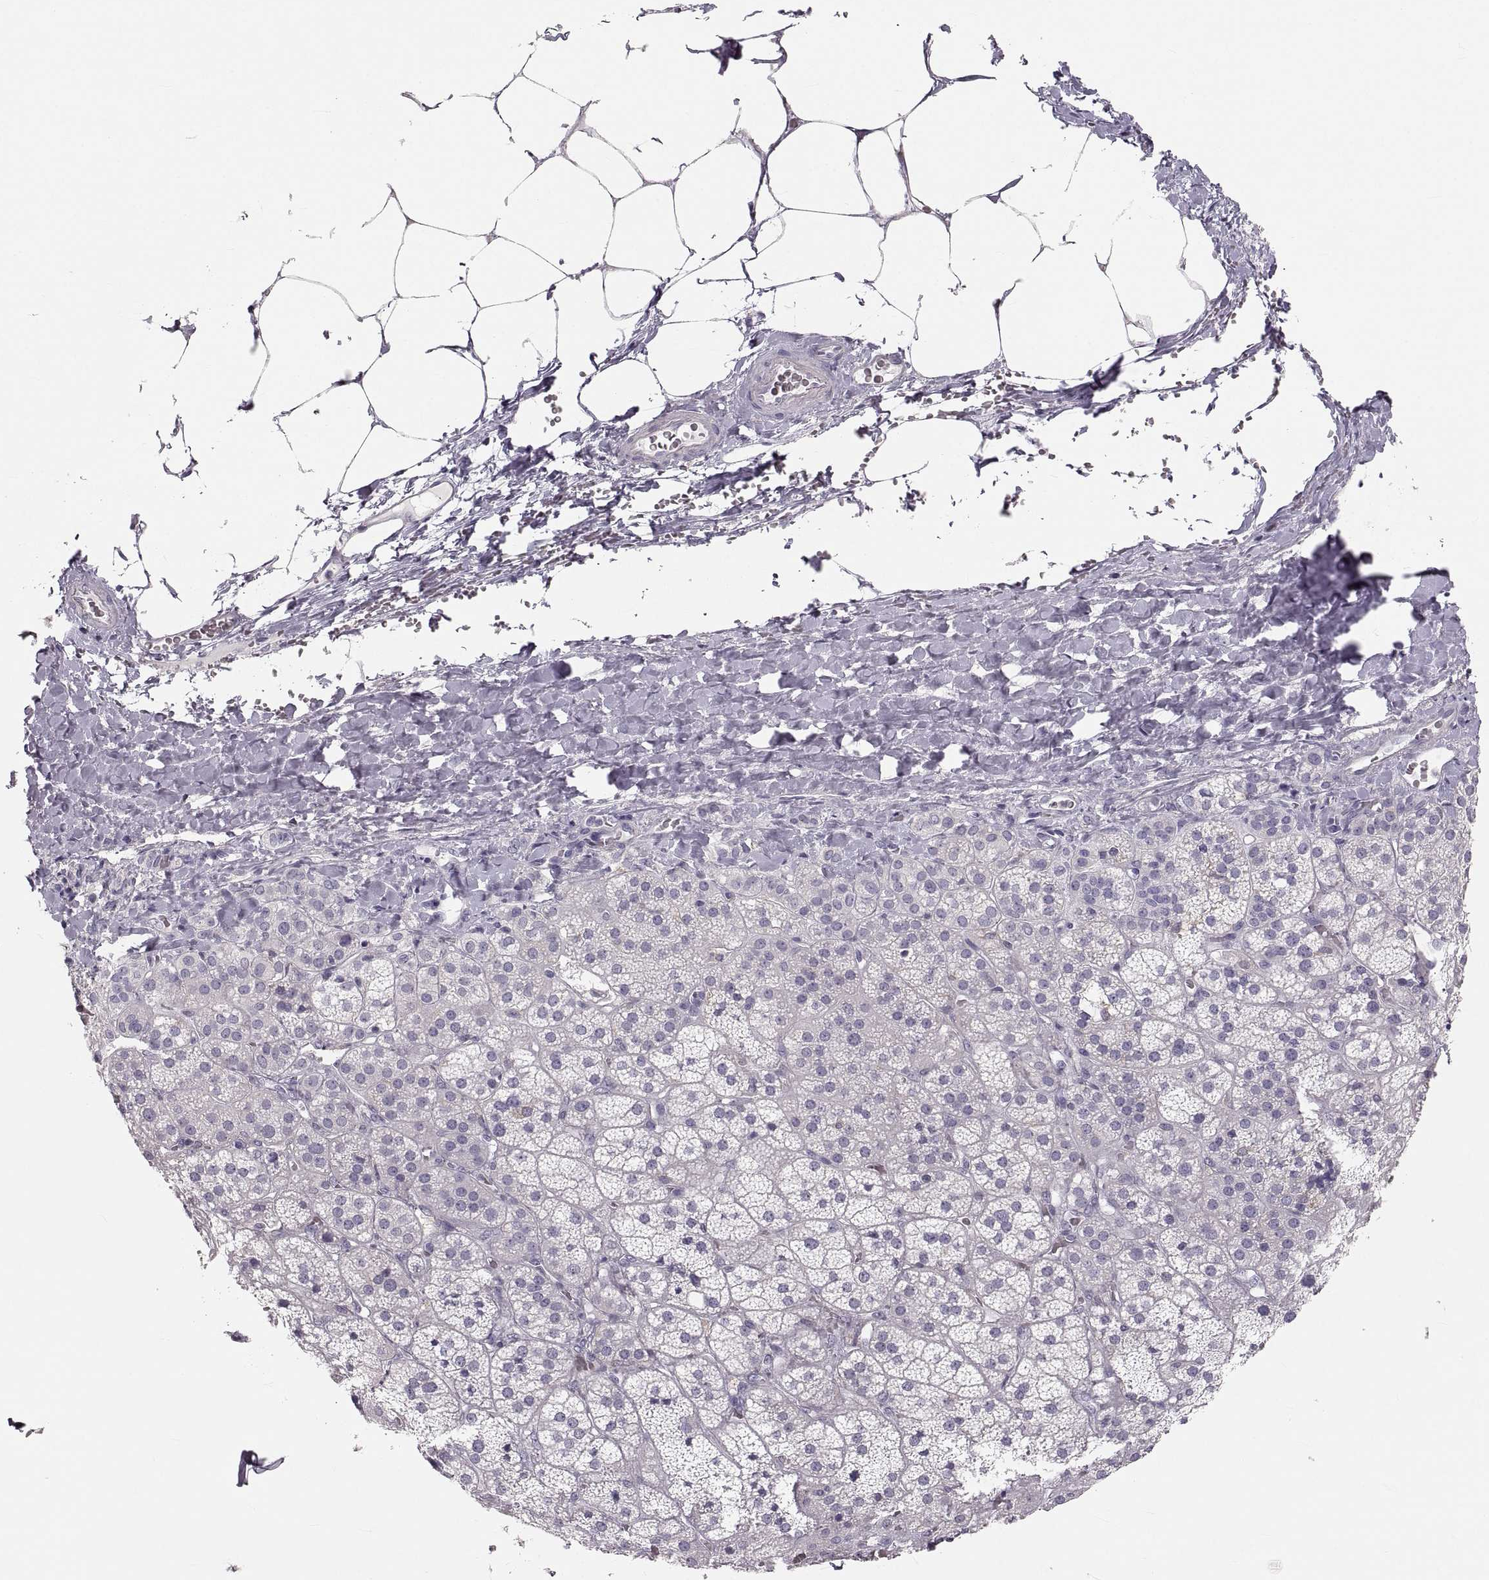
{"staining": {"intensity": "negative", "quantity": "none", "location": "none"}, "tissue": "adrenal gland", "cell_type": "Glandular cells", "image_type": "normal", "snomed": [{"axis": "morphology", "description": "Normal tissue, NOS"}, {"axis": "topography", "description": "Adrenal gland"}], "caption": "Glandular cells are negative for protein expression in unremarkable human adrenal gland. (DAB (3,3'-diaminobenzidine) immunohistochemistry (IHC) visualized using brightfield microscopy, high magnification).", "gene": "RUNDC3A", "patient": {"sex": "male", "age": 57}}